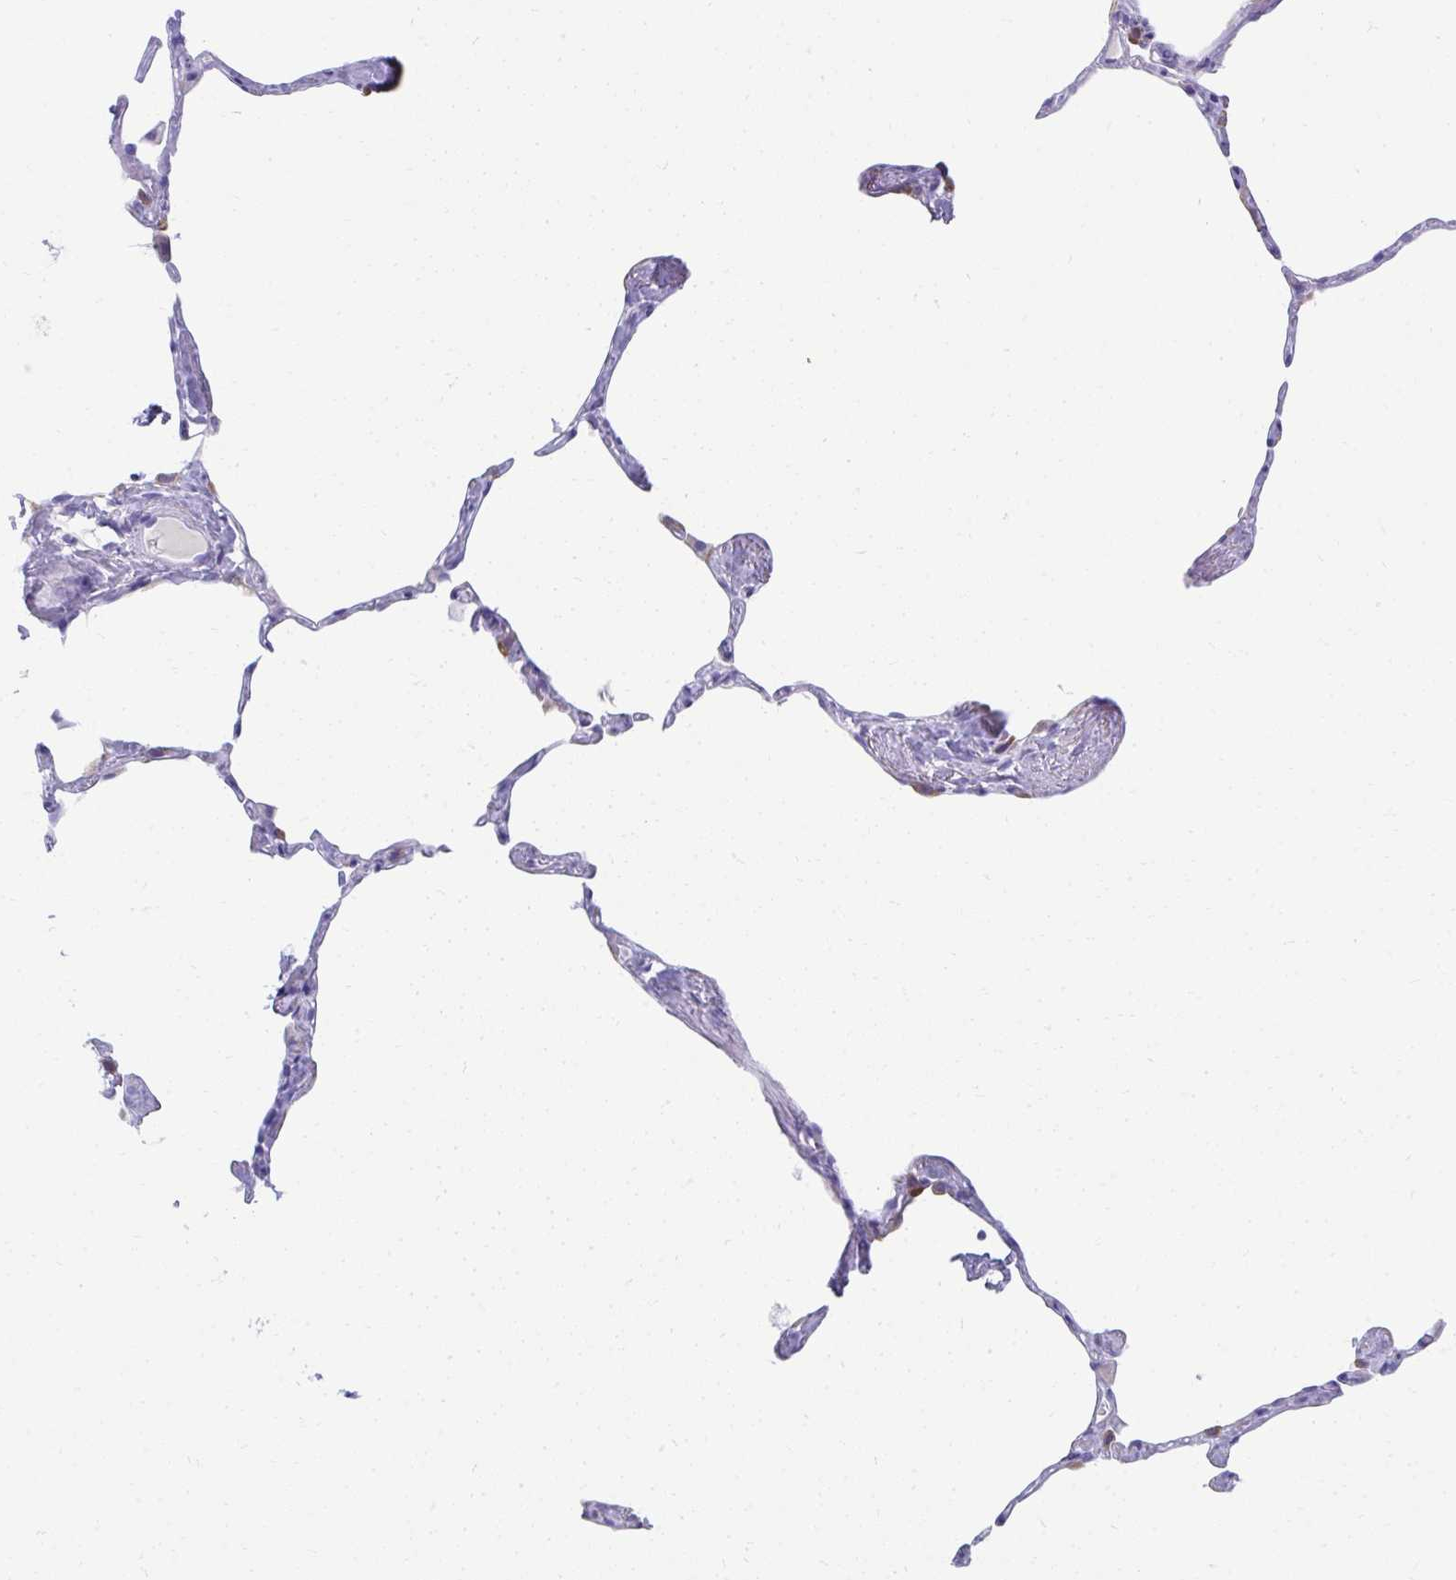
{"staining": {"intensity": "moderate", "quantity": "<25%", "location": "cytoplasmic/membranous"}, "tissue": "lung", "cell_type": "Alveolar cells", "image_type": "normal", "snomed": [{"axis": "morphology", "description": "Normal tissue, NOS"}, {"axis": "topography", "description": "Lung"}], "caption": "A brown stain shows moderate cytoplasmic/membranous expression of a protein in alveolar cells of unremarkable lung.", "gene": "SEC14L3", "patient": {"sex": "male", "age": 65}}